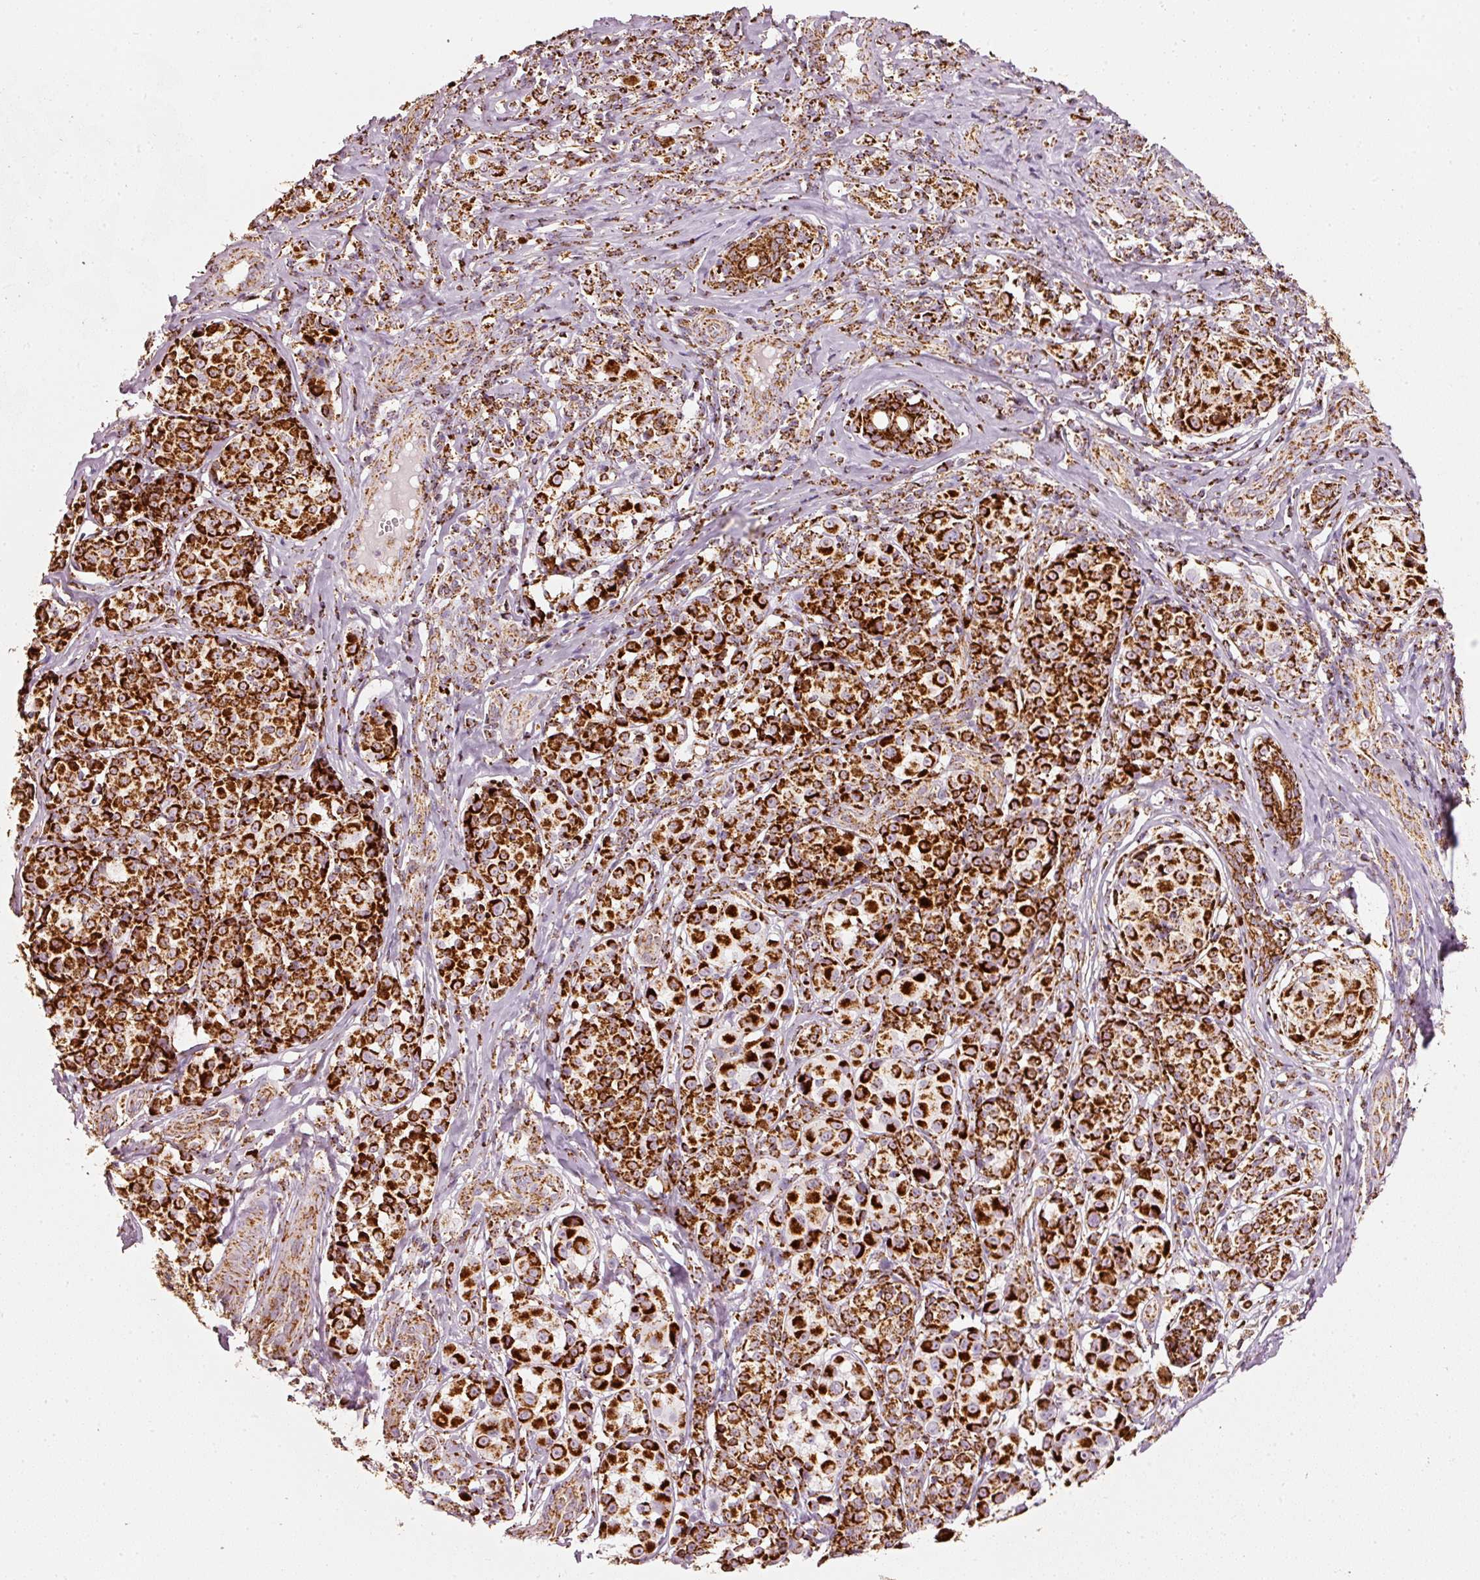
{"staining": {"intensity": "strong", "quantity": ">75%", "location": "cytoplasmic/membranous"}, "tissue": "melanoma", "cell_type": "Tumor cells", "image_type": "cancer", "snomed": [{"axis": "morphology", "description": "Malignant melanoma, NOS"}, {"axis": "topography", "description": "Skin"}], "caption": "Immunohistochemical staining of human melanoma shows high levels of strong cytoplasmic/membranous positivity in approximately >75% of tumor cells.", "gene": "UQCRC1", "patient": {"sex": "female", "age": 35}}